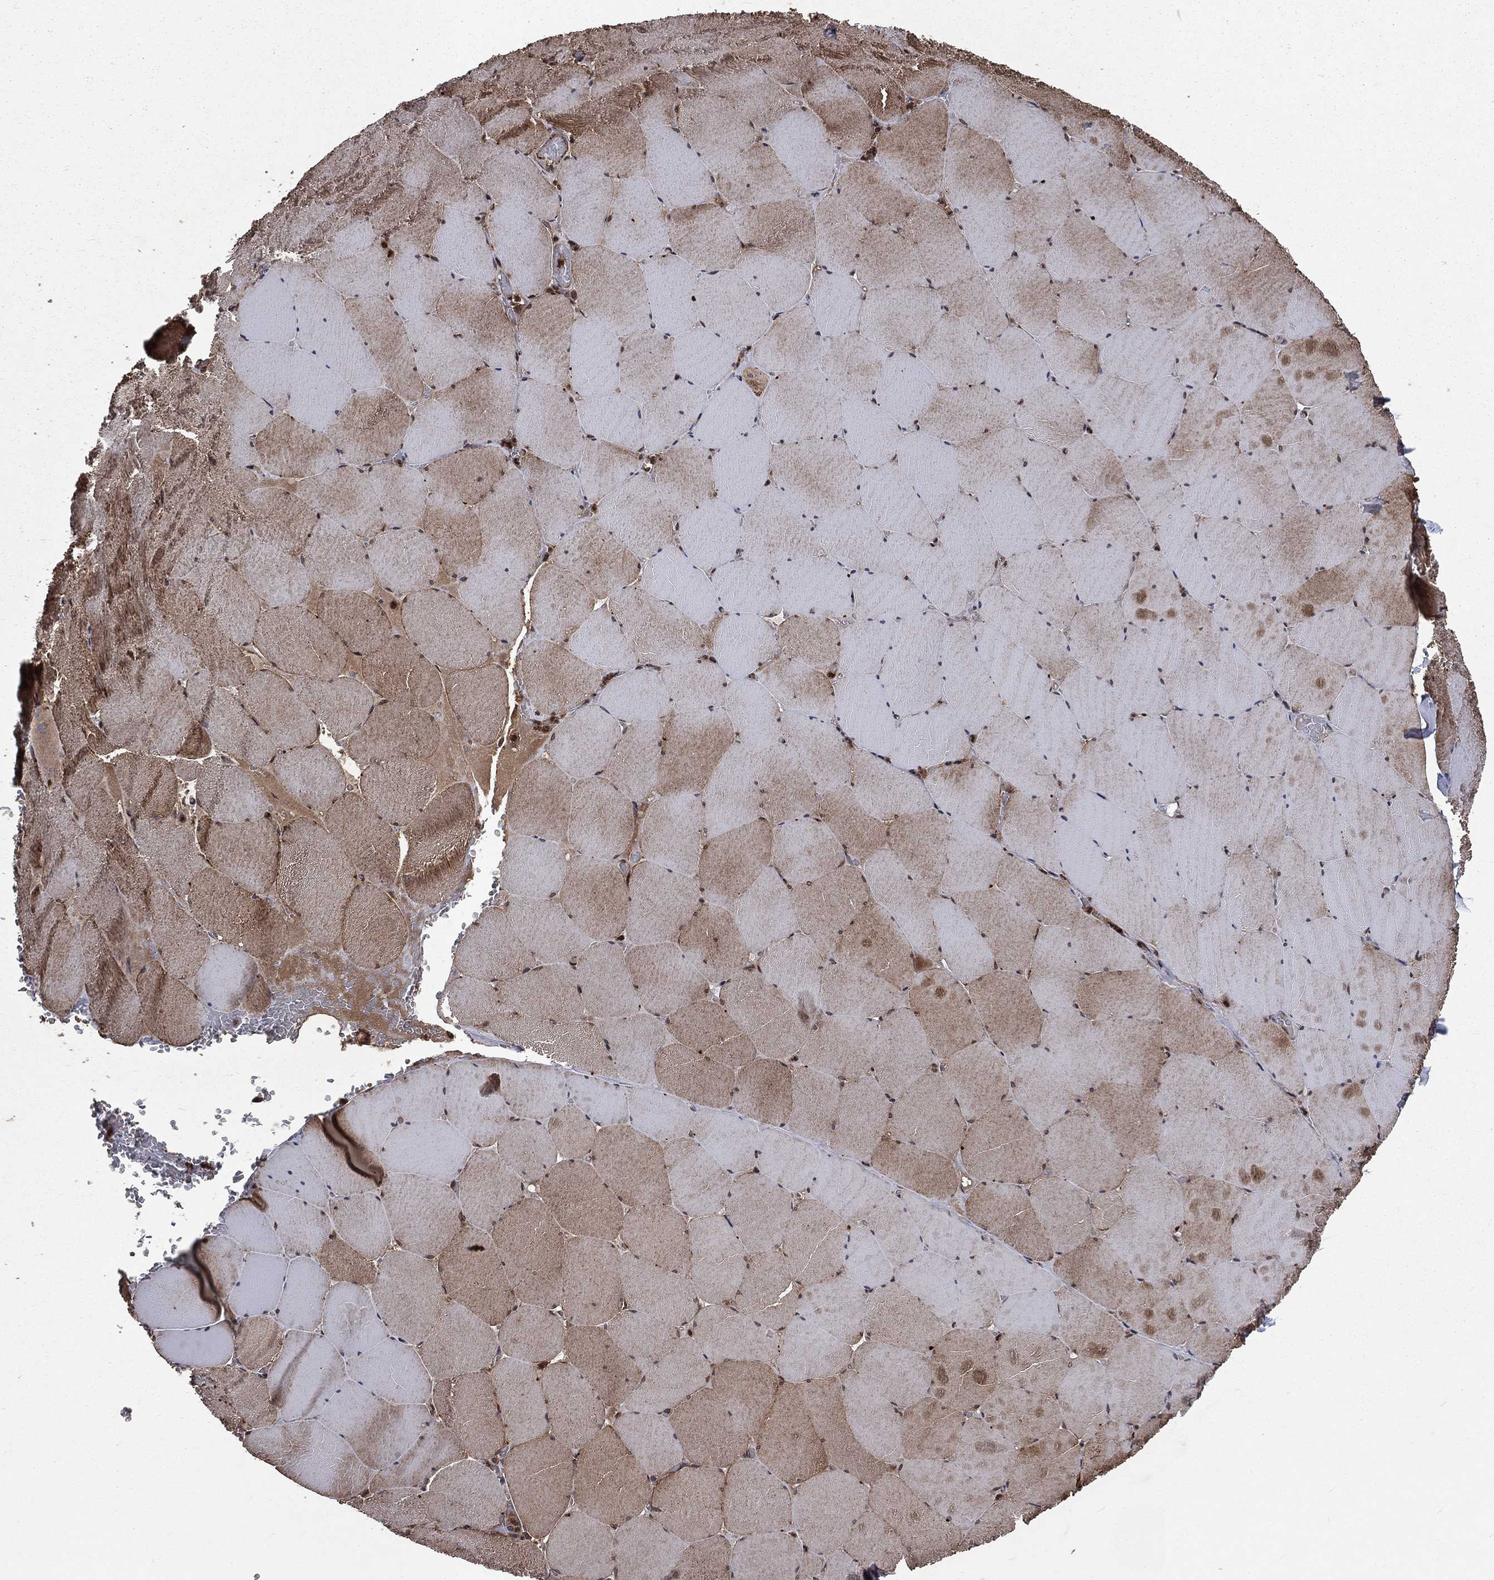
{"staining": {"intensity": "weak", "quantity": "25%-75%", "location": "cytoplasmic/membranous"}, "tissue": "skeletal muscle", "cell_type": "Myocytes", "image_type": "normal", "snomed": [{"axis": "morphology", "description": "Normal tissue, NOS"}, {"axis": "morphology", "description": "Malignant melanoma, Metastatic site"}, {"axis": "topography", "description": "Skeletal muscle"}], "caption": "Skeletal muscle stained with IHC exhibits weak cytoplasmic/membranous staining in approximately 25%-75% of myocytes. The staining was performed using DAB (3,3'-diaminobenzidine), with brown indicating positive protein expression. Nuclei are stained blue with hematoxylin.", "gene": "LENG8", "patient": {"sex": "male", "age": 50}}